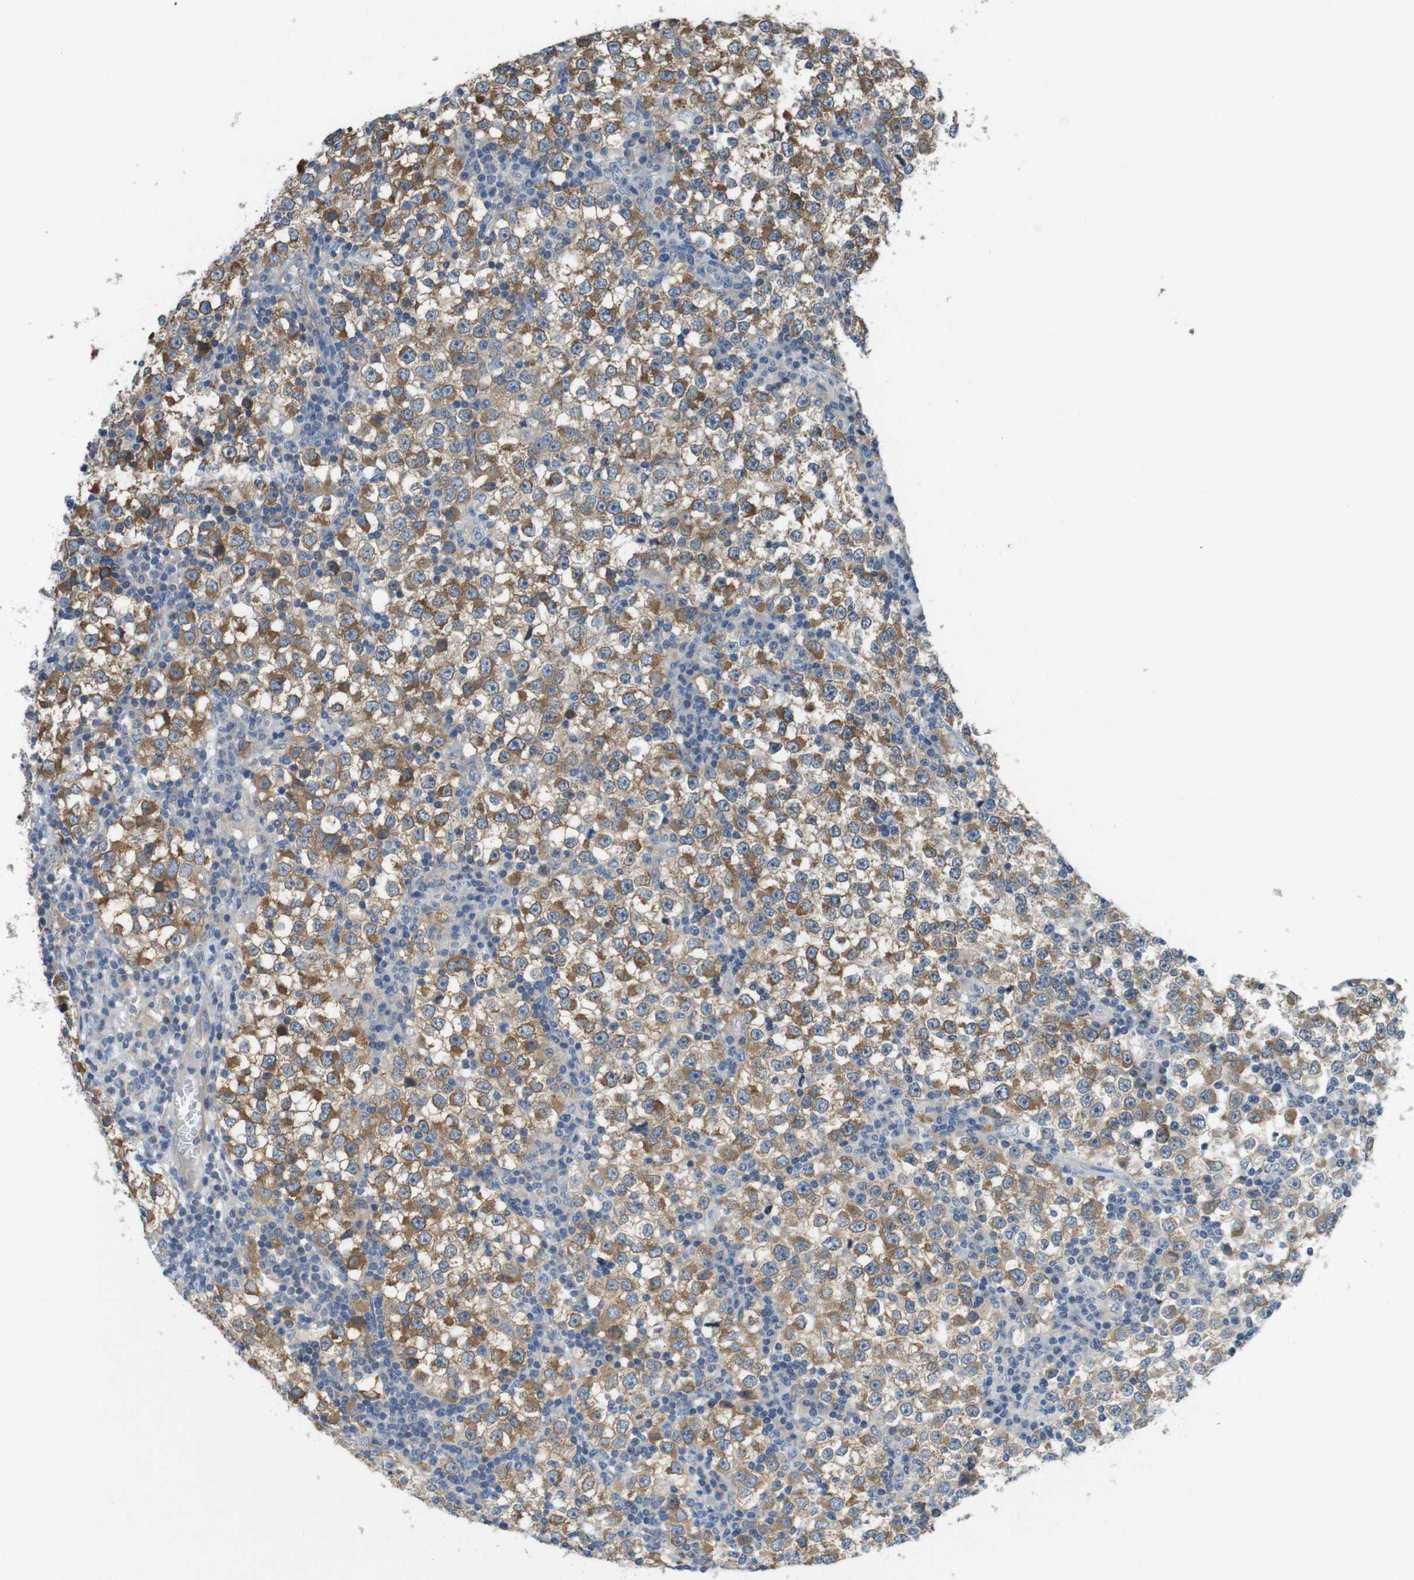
{"staining": {"intensity": "moderate", "quantity": "25%-75%", "location": "cytoplasmic/membranous"}, "tissue": "testis cancer", "cell_type": "Tumor cells", "image_type": "cancer", "snomed": [{"axis": "morphology", "description": "Seminoma, NOS"}, {"axis": "topography", "description": "Testis"}], "caption": "Protein analysis of testis cancer tissue exhibits moderate cytoplasmic/membranous staining in approximately 25%-75% of tumor cells.", "gene": "PCDH10", "patient": {"sex": "male", "age": 65}}